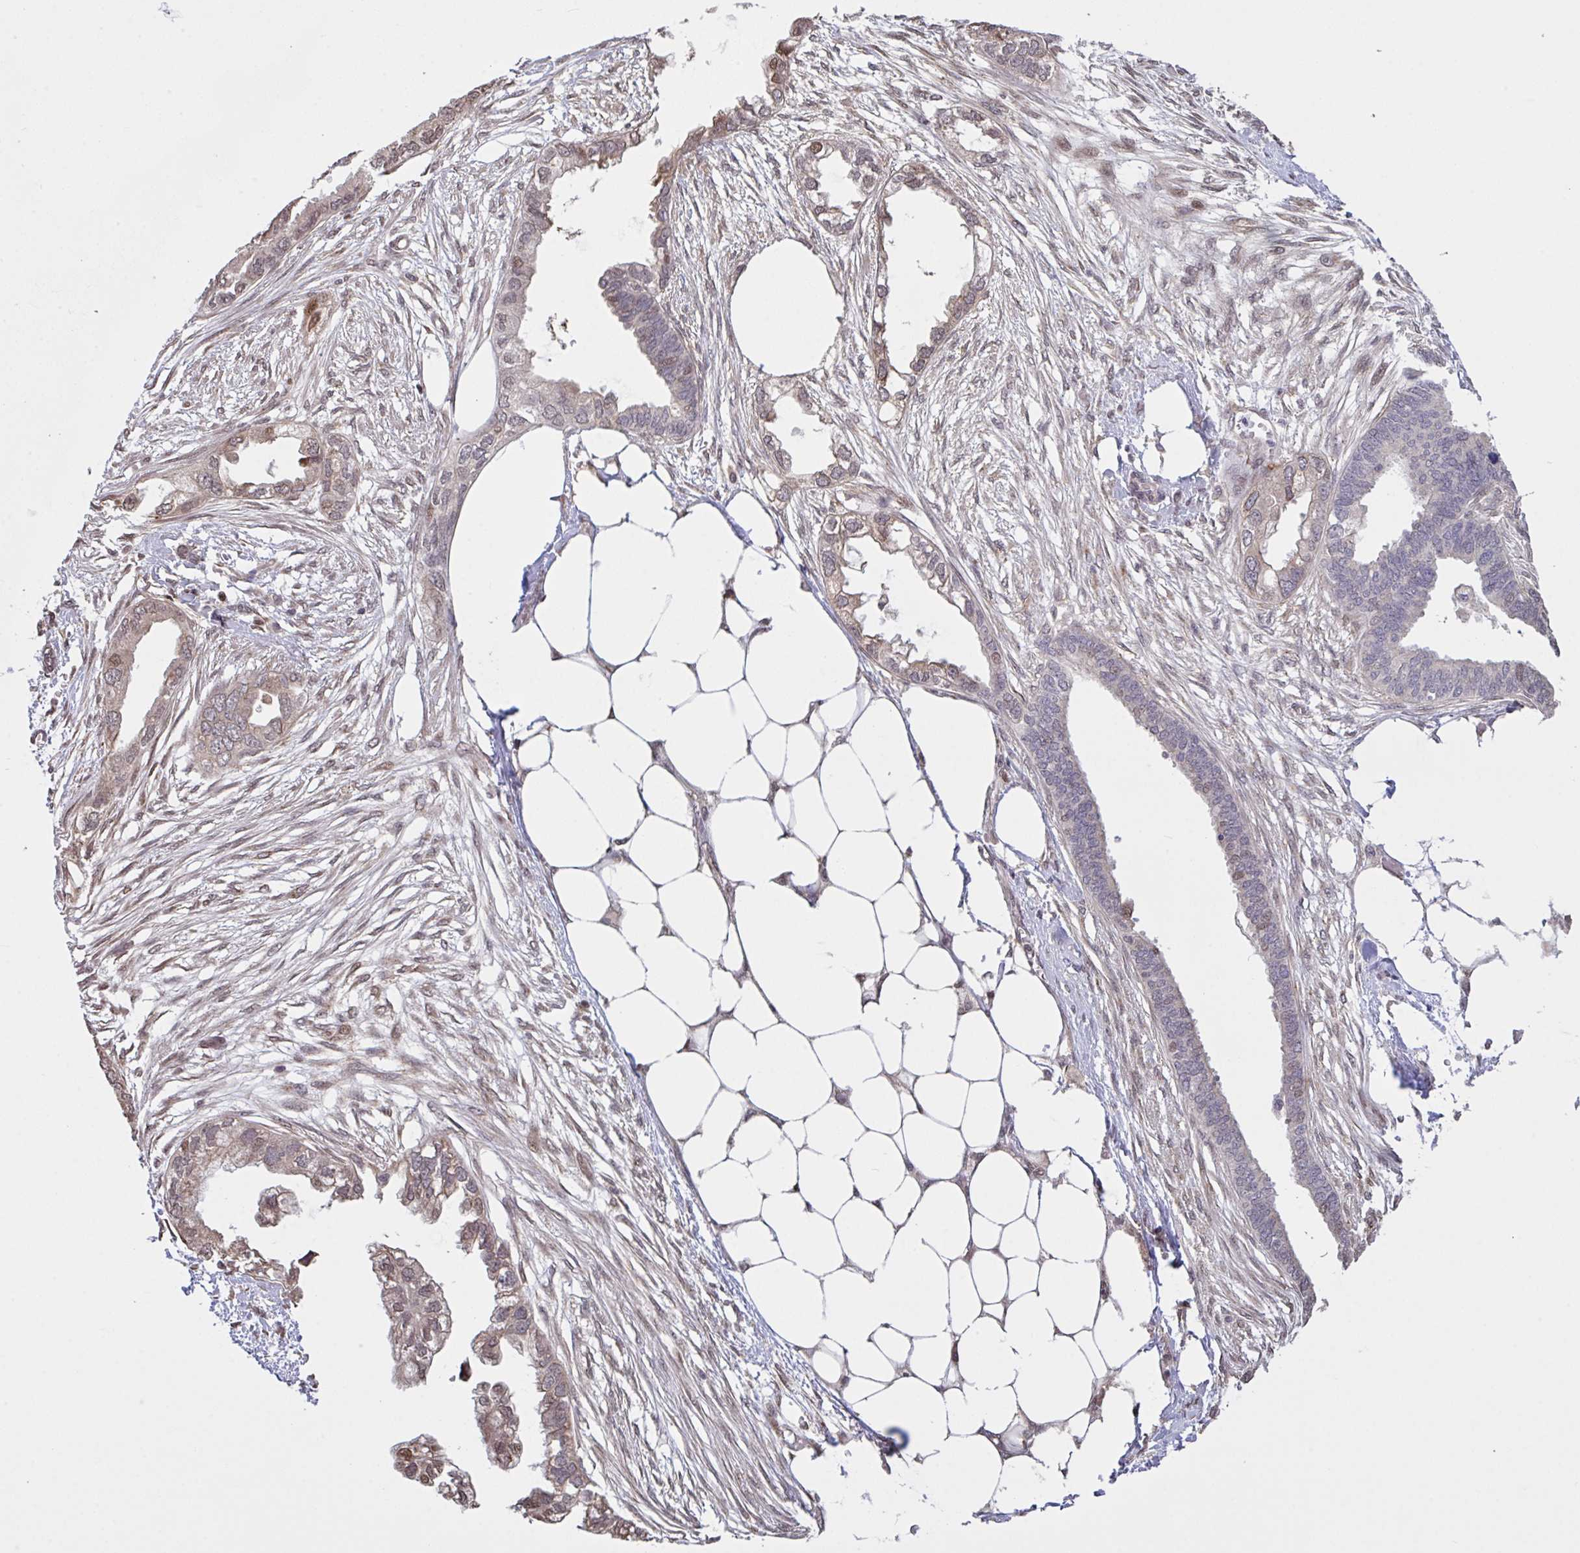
{"staining": {"intensity": "moderate", "quantity": "<25%", "location": "cytoplasmic/membranous,nuclear"}, "tissue": "endometrial cancer", "cell_type": "Tumor cells", "image_type": "cancer", "snomed": [{"axis": "morphology", "description": "Adenocarcinoma, NOS"}, {"axis": "morphology", "description": "Adenocarcinoma, metastatic, NOS"}, {"axis": "topography", "description": "Adipose tissue"}, {"axis": "topography", "description": "Endometrium"}], "caption": "Endometrial cancer (adenocarcinoma) was stained to show a protein in brown. There is low levels of moderate cytoplasmic/membranous and nuclear staining in approximately <25% of tumor cells. (DAB = brown stain, brightfield microscopy at high magnification).", "gene": "MRGPRX2", "patient": {"sex": "female", "age": 67}}